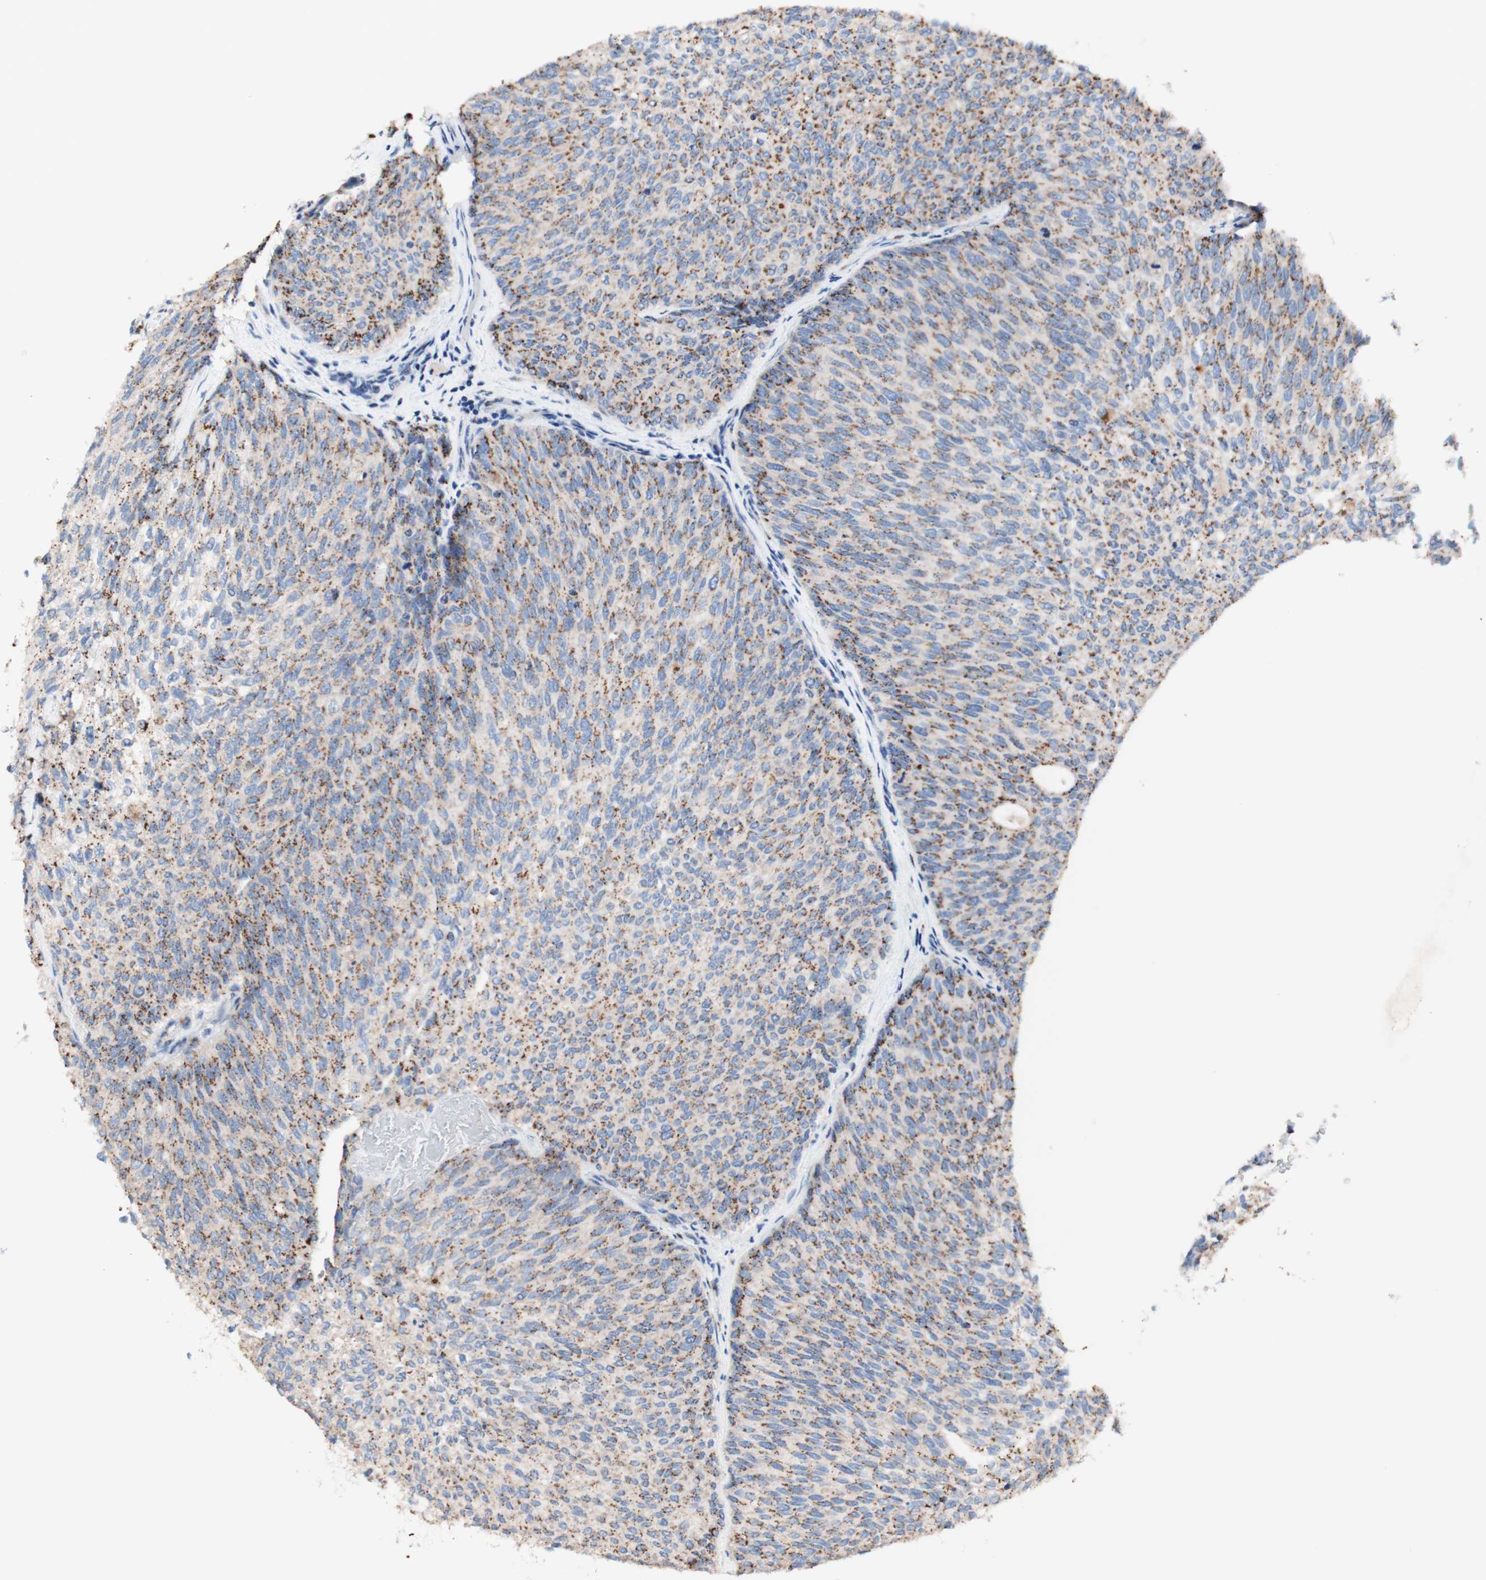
{"staining": {"intensity": "moderate", "quantity": "25%-75%", "location": "cytoplasmic/membranous"}, "tissue": "urothelial cancer", "cell_type": "Tumor cells", "image_type": "cancer", "snomed": [{"axis": "morphology", "description": "Urothelial carcinoma, Low grade"}, {"axis": "topography", "description": "Urinary bladder"}], "caption": "Low-grade urothelial carcinoma was stained to show a protein in brown. There is medium levels of moderate cytoplasmic/membranous staining in approximately 25%-75% of tumor cells.", "gene": "GALNT2", "patient": {"sex": "female", "age": 79}}